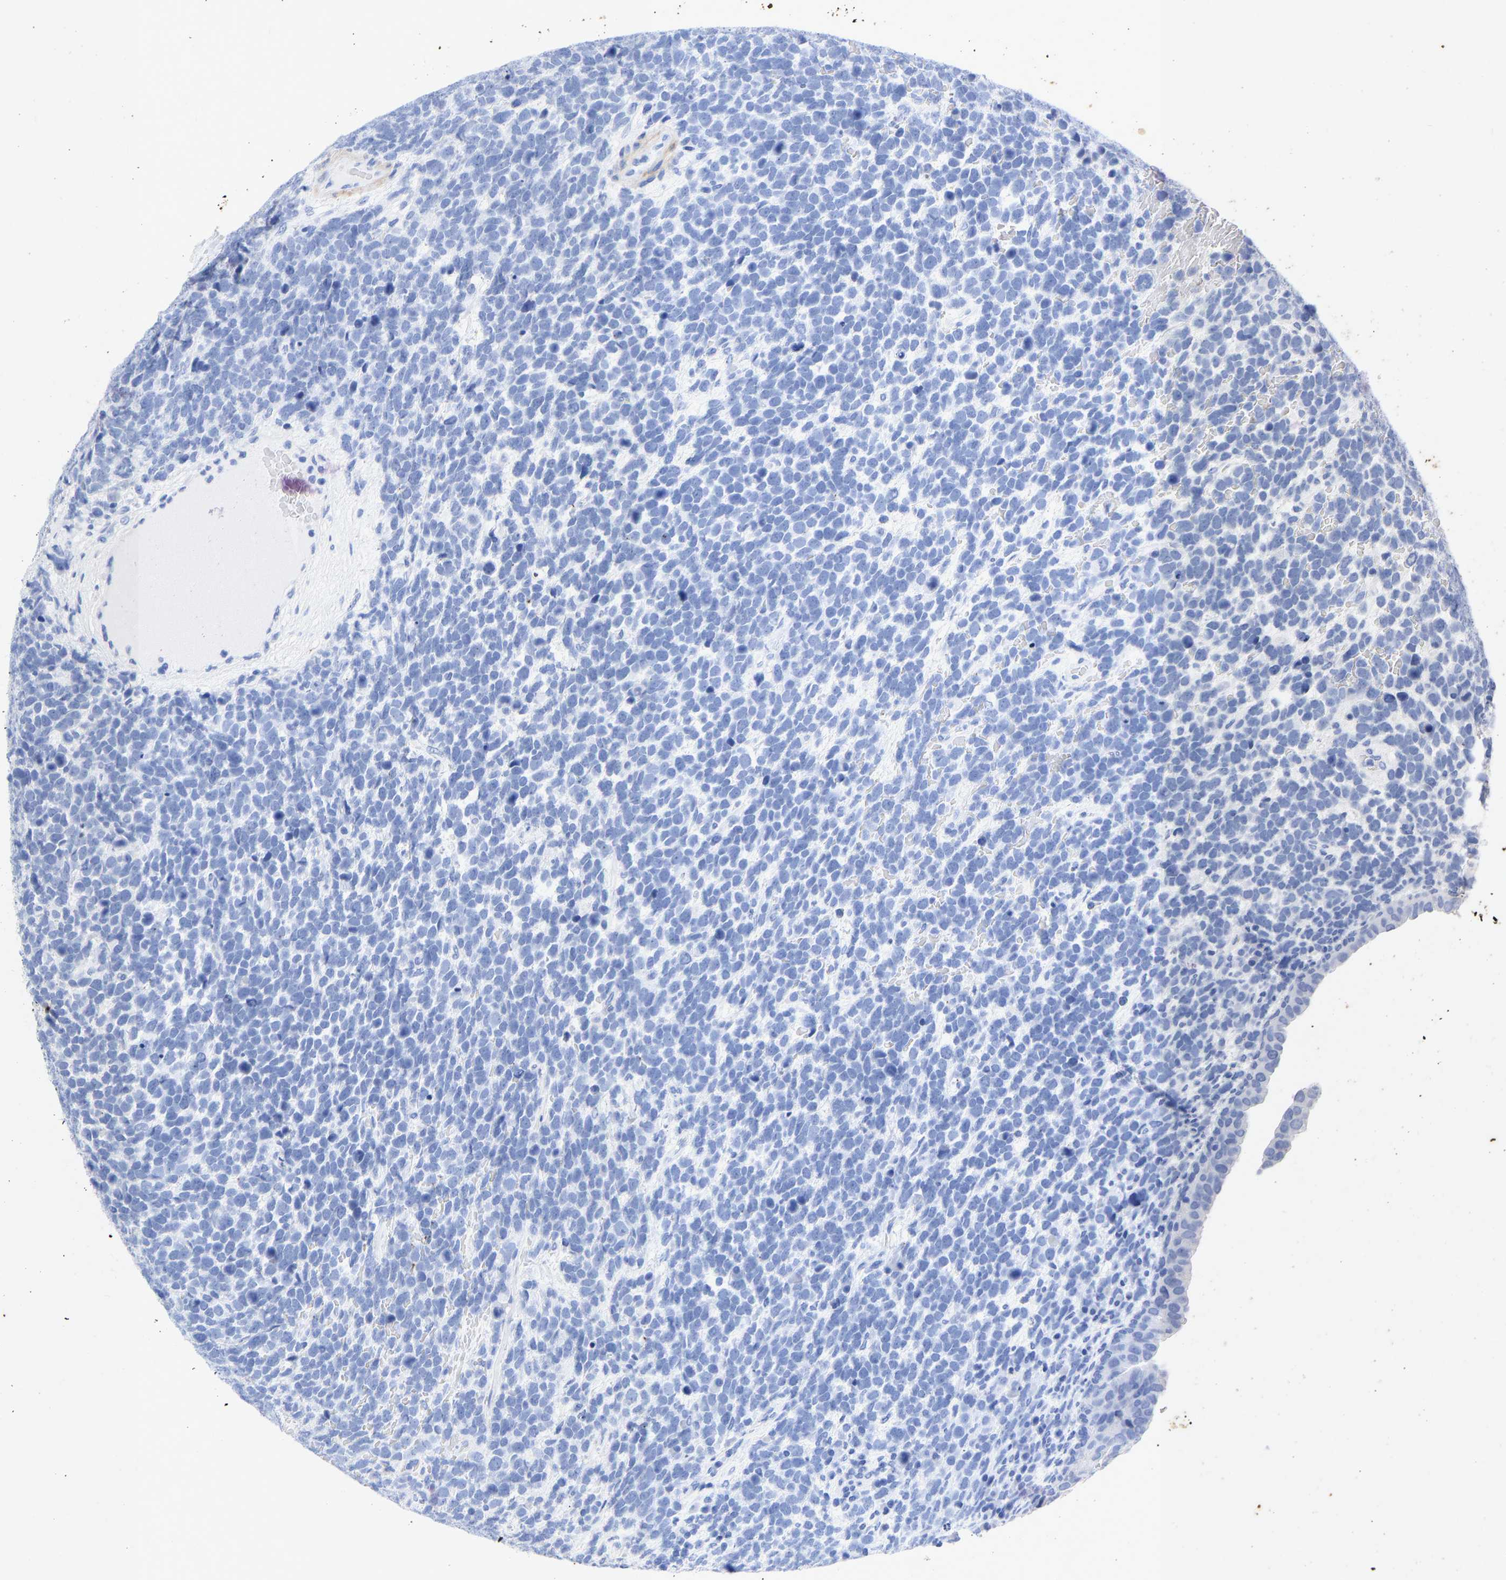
{"staining": {"intensity": "negative", "quantity": "none", "location": "none"}, "tissue": "urothelial cancer", "cell_type": "Tumor cells", "image_type": "cancer", "snomed": [{"axis": "morphology", "description": "Urothelial carcinoma, High grade"}, {"axis": "topography", "description": "Urinary bladder"}], "caption": "Tumor cells are negative for protein expression in human urothelial cancer.", "gene": "KRT1", "patient": {"sex": "female", "age": 82}}